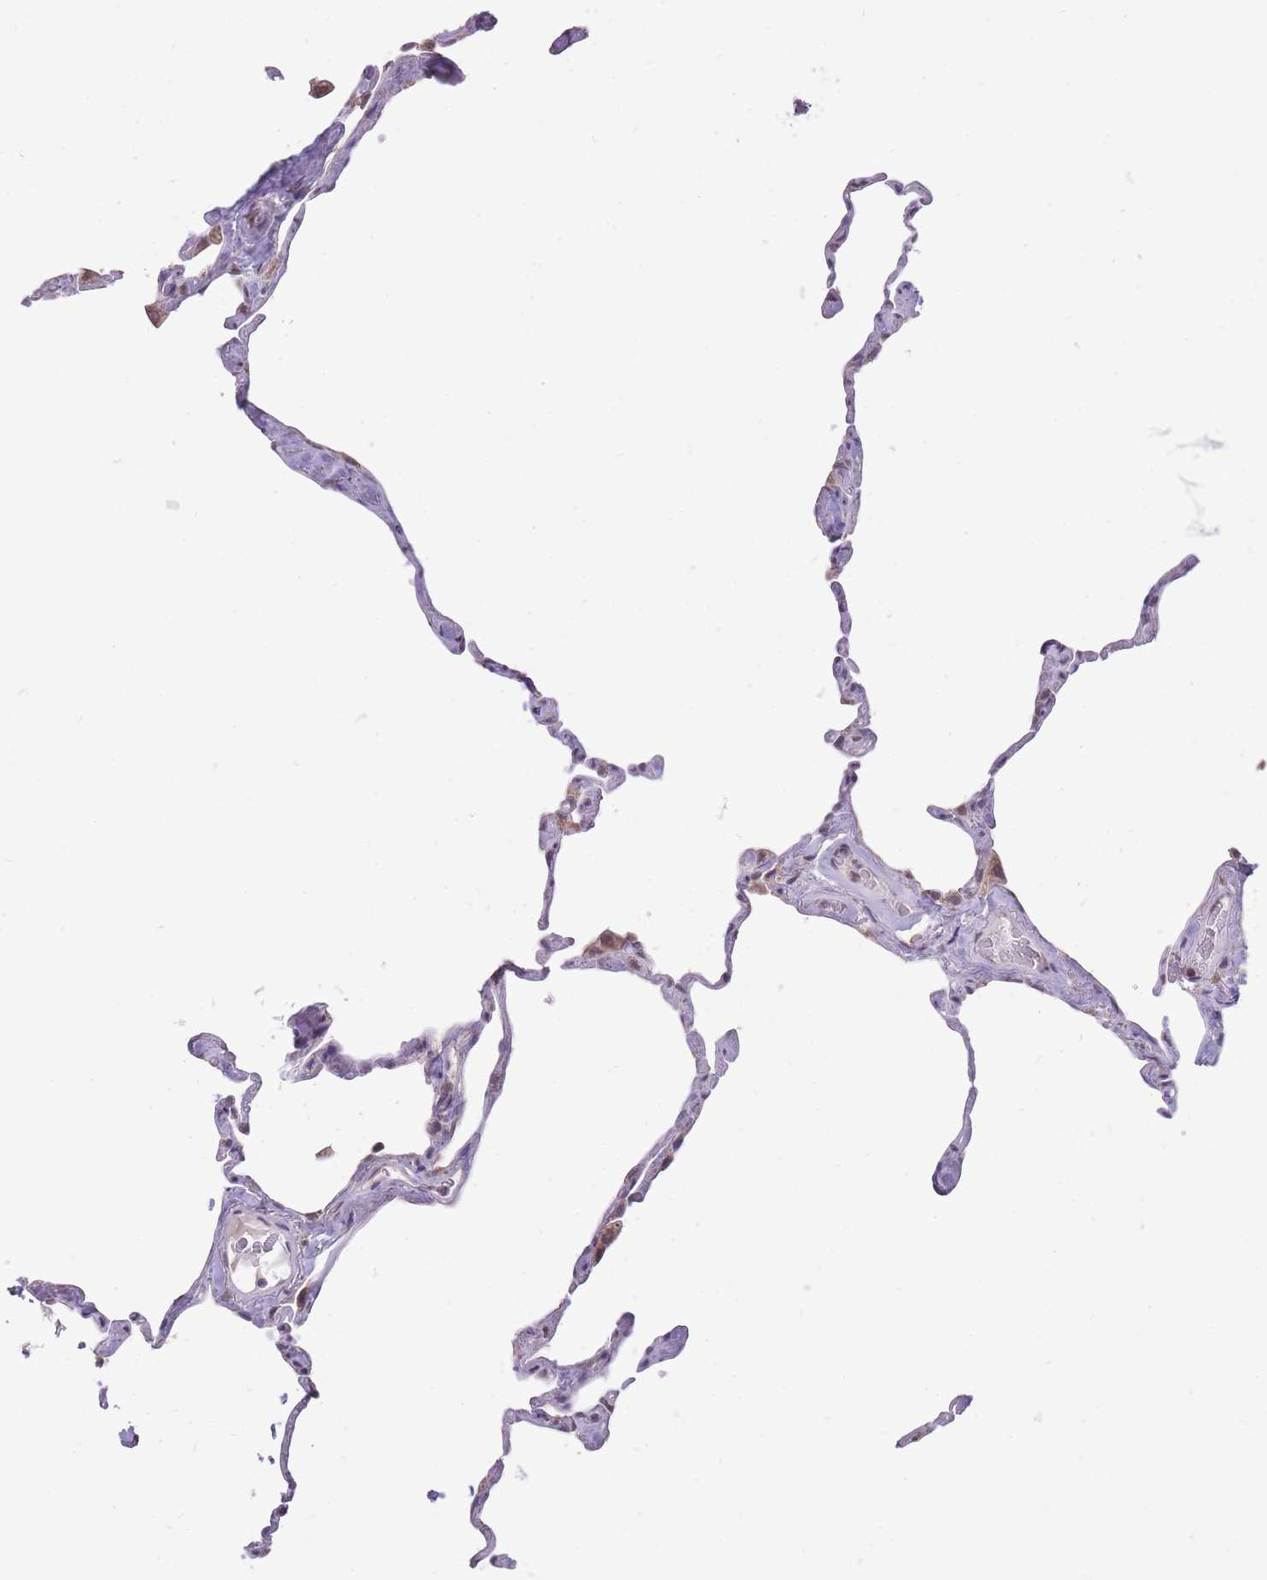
{"staining": {"intensity": "negative", "quantity": "none", "location": "none"}, "tissue": "lung", "cell_type": "Alveolar cells", "image_type": "normal", "snomed": [{"axis": "morphology", "description": "Normal tissue, NOS"}, {"axis": "topography", "description": "Lung"}], "caption": "DAB (3,3'-diaminobenzidine) immunohistochemical staining of benign human lung reveals no significant expression in alveolar cells.", "gene": "NELL1", "patient": {"sex": "male", "age": 65}}